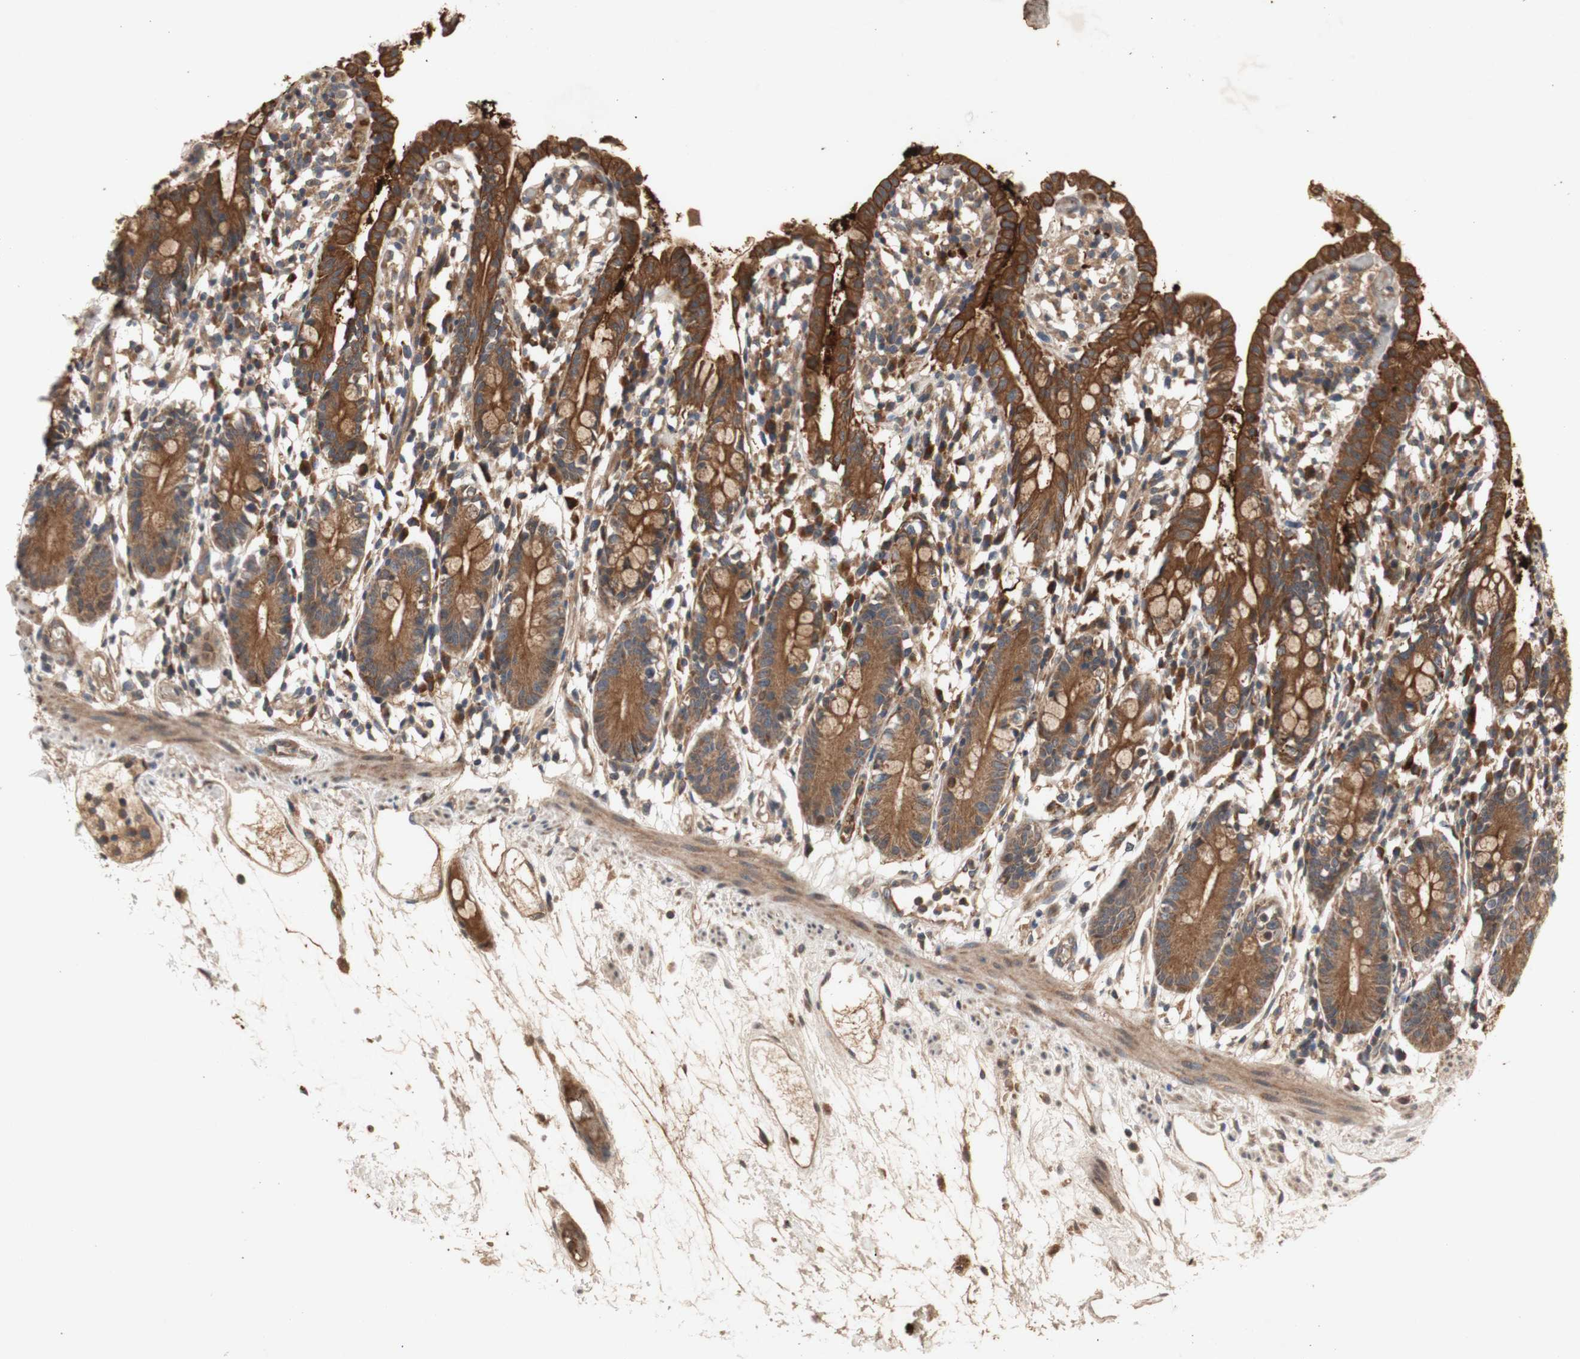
{"staining": {"intensity": "strong", "quantity": ">75%", "location": "cytoplasmic/membranous"}, "tissue": "small intestine", "cell_type": "Glandular cells", "image_type": "normal", "snomed": [{"axis": "morphology", "description": "Normal tissue, NOS"}, {"axis": "morphology", "description": "Cystadenocarcinoma, serous, Metastatic site"}, {"axis": "topography", "description": "Small intestine"}], "caption": "Immunohistochemical staining of unremarkable small intestine exhibits high levels of strong cytoplasmic/membranous positivity in about >75% of glandular cells. The staining was performed using DAB (3,3'-diaminobenzidine), with brown indicating positive protein expression. Nuclei are stained blue with hematoxylin.", "gene": "PKN1", "patient": {"sex": "female", "age": 61}}